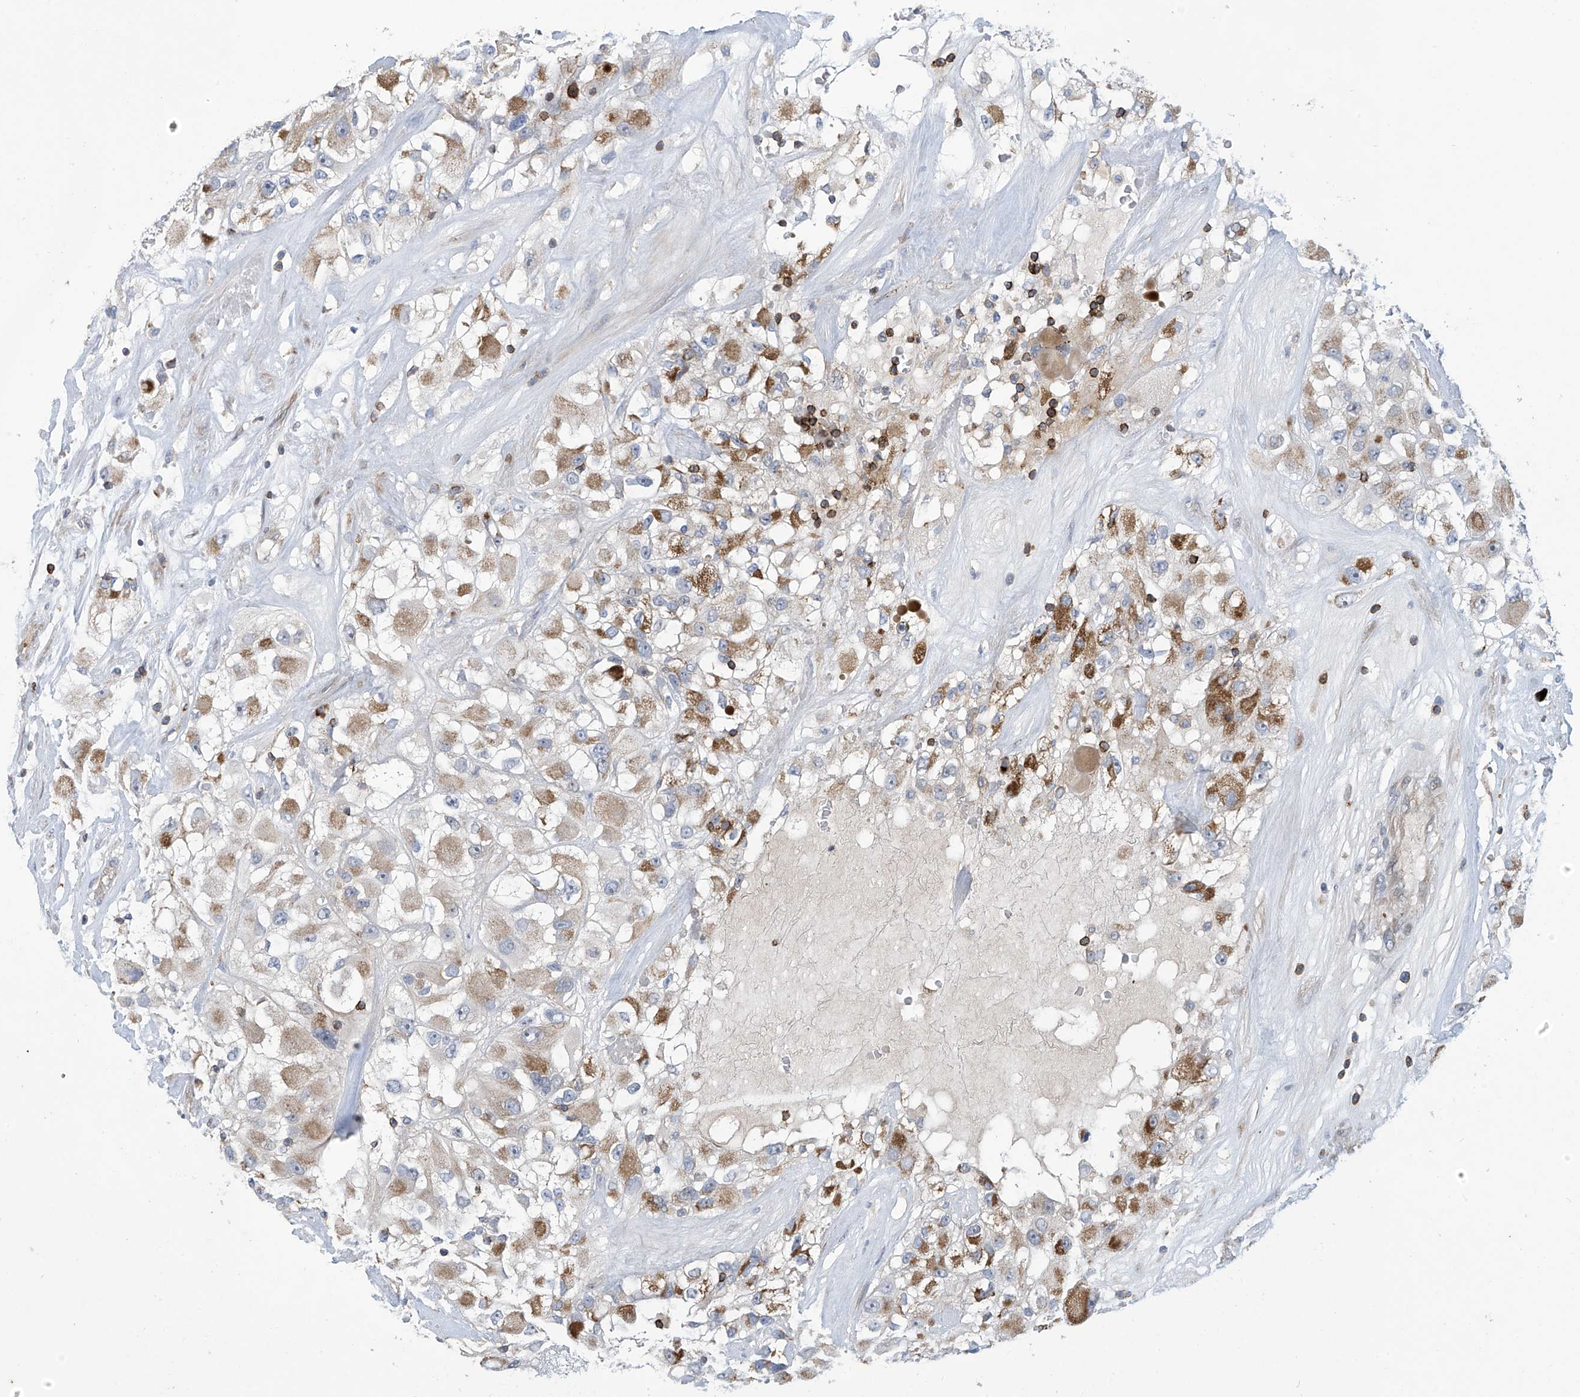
{"staining": {"intensity": "moderate", "quantity": "25%-75%", "location": "cytoplasmic/membranous"}, "tissue": "renal cancer", "cell_type": "Tumor cells", "image_type": "cancer", "snomed": [{"axis": "morphology", "description": "Adenocarcinoma, NOS"}, {"axis": "topography", "description": "Kidney"}], "caption": "This is an image of IHC staining of renal adenocarcinoma, which shows moderate expression in the cytoplasmic/membranous of tumor cells.", "gene": "IBA57", "patient": {"sex": "female", "age": 52}}